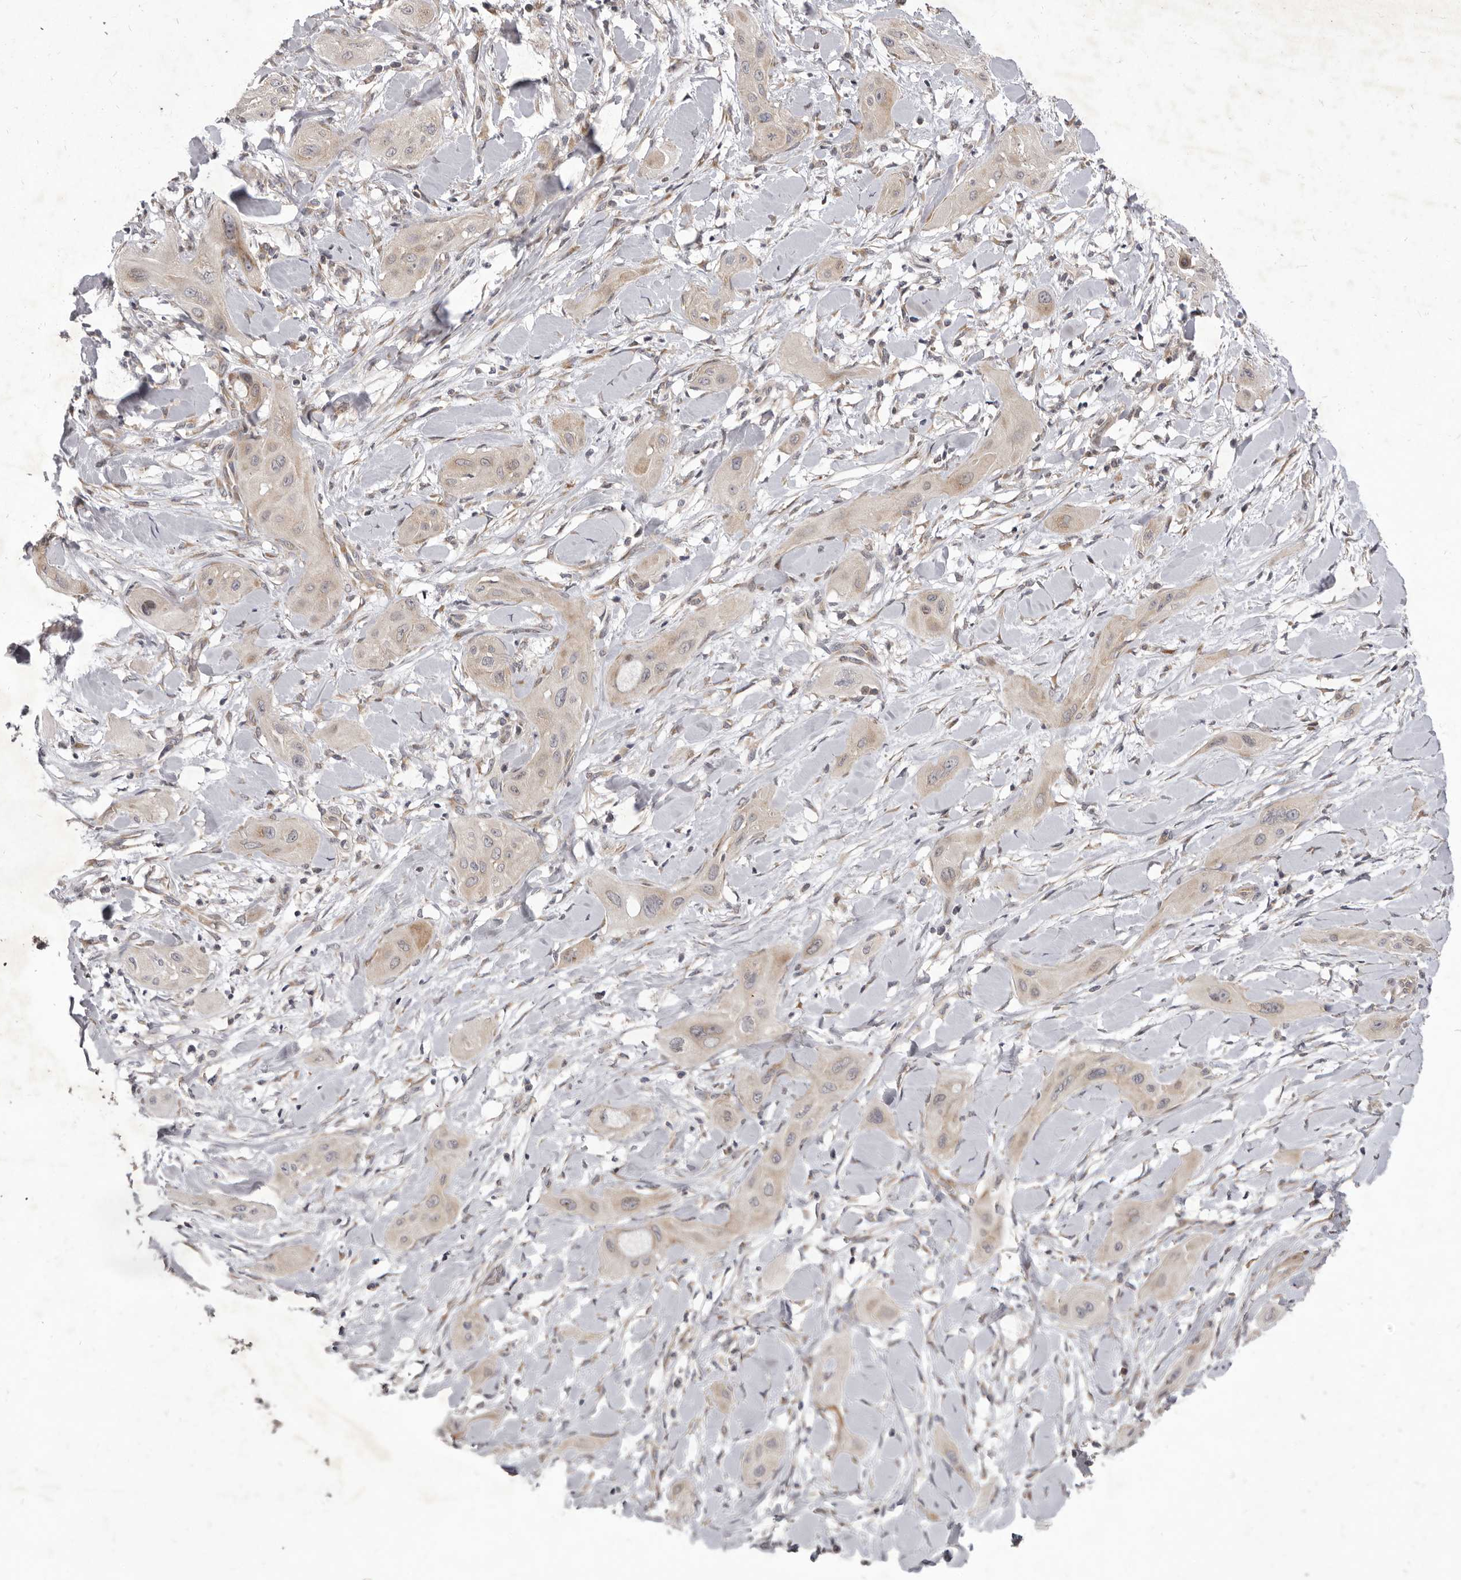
{"staining": {"intensity": "weak", "quantity": ">75%", "location": "cytoplasmic/membranous"}, "tissue": "lung cancer", "cell_type": "Tumor cells", "image_type": "cancer", "snomed": [{"axis": "morphology", "description": "Squamous cell carcinoma, NOS"}, {"axis": "topography", "description": "Lung"}], "caption": "Human lung cancer stained for a protein (brown) exhibits weak cytoplasmic/membranous positive expression in approximately >75% of tumor cells.", "gene": "TBC1D8B", "patient": {"sex": "female", "age": 47}}